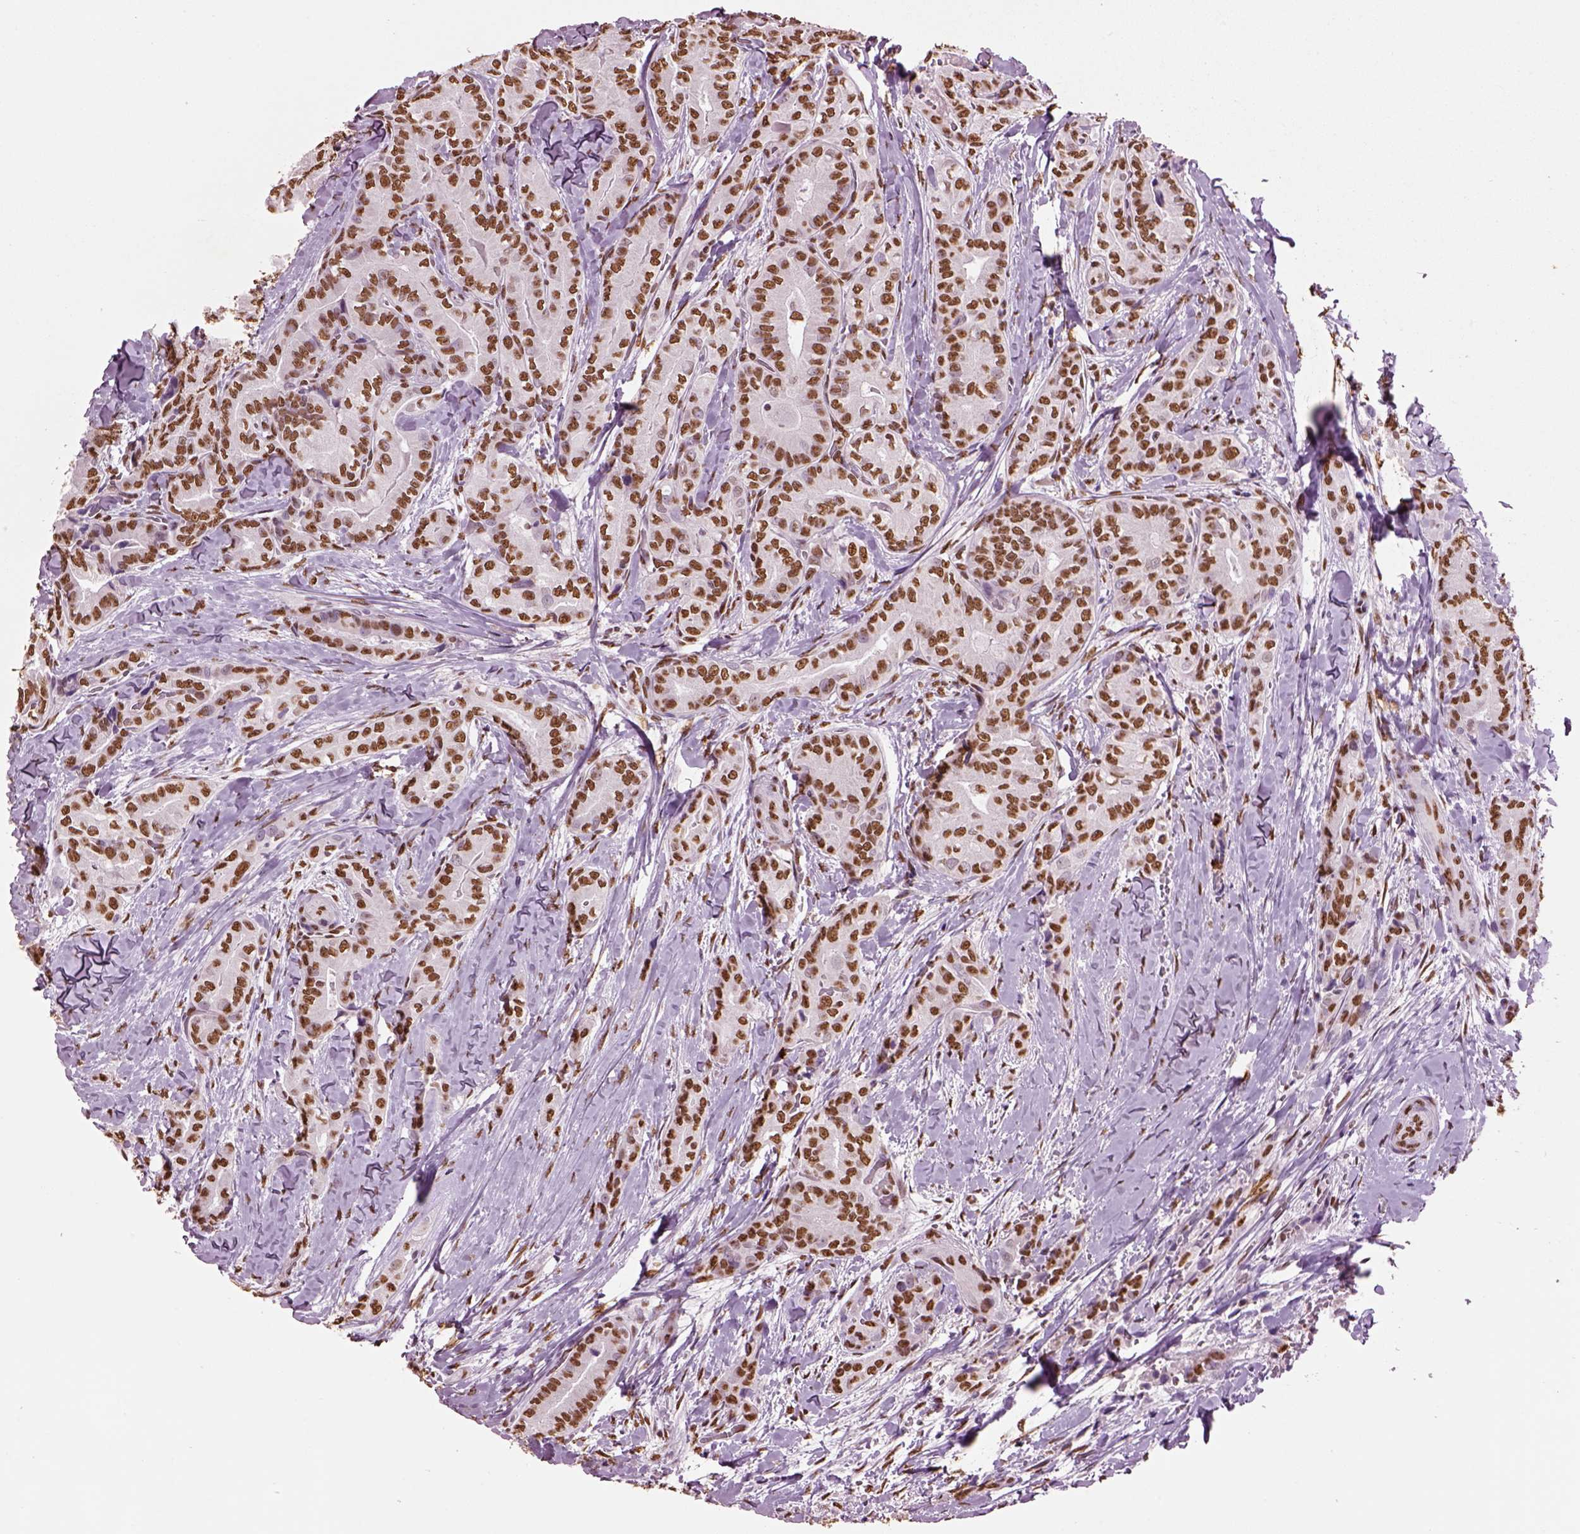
{"staining": {"intensity": "moderate", "quantity": ">75%", "location": "nuclear"}, "tissue": "thyroid cancer", "cell_type": "Tumor cells", "image_type": "cancer", "snomed": [{"axis": "morphology", "description": "Papillary adenocarcinoma, NOS"}, {"axis": "topography", "description": "Thyroid gland"}], "caption": "Immunohistochemical staining of human thyroid cancer exhibits medium levels of moderate nuclear protein staining in approximately >75% of tumor cells.", "gene": "DDX3X", "patient": {"sex": "male", "age": 61}}